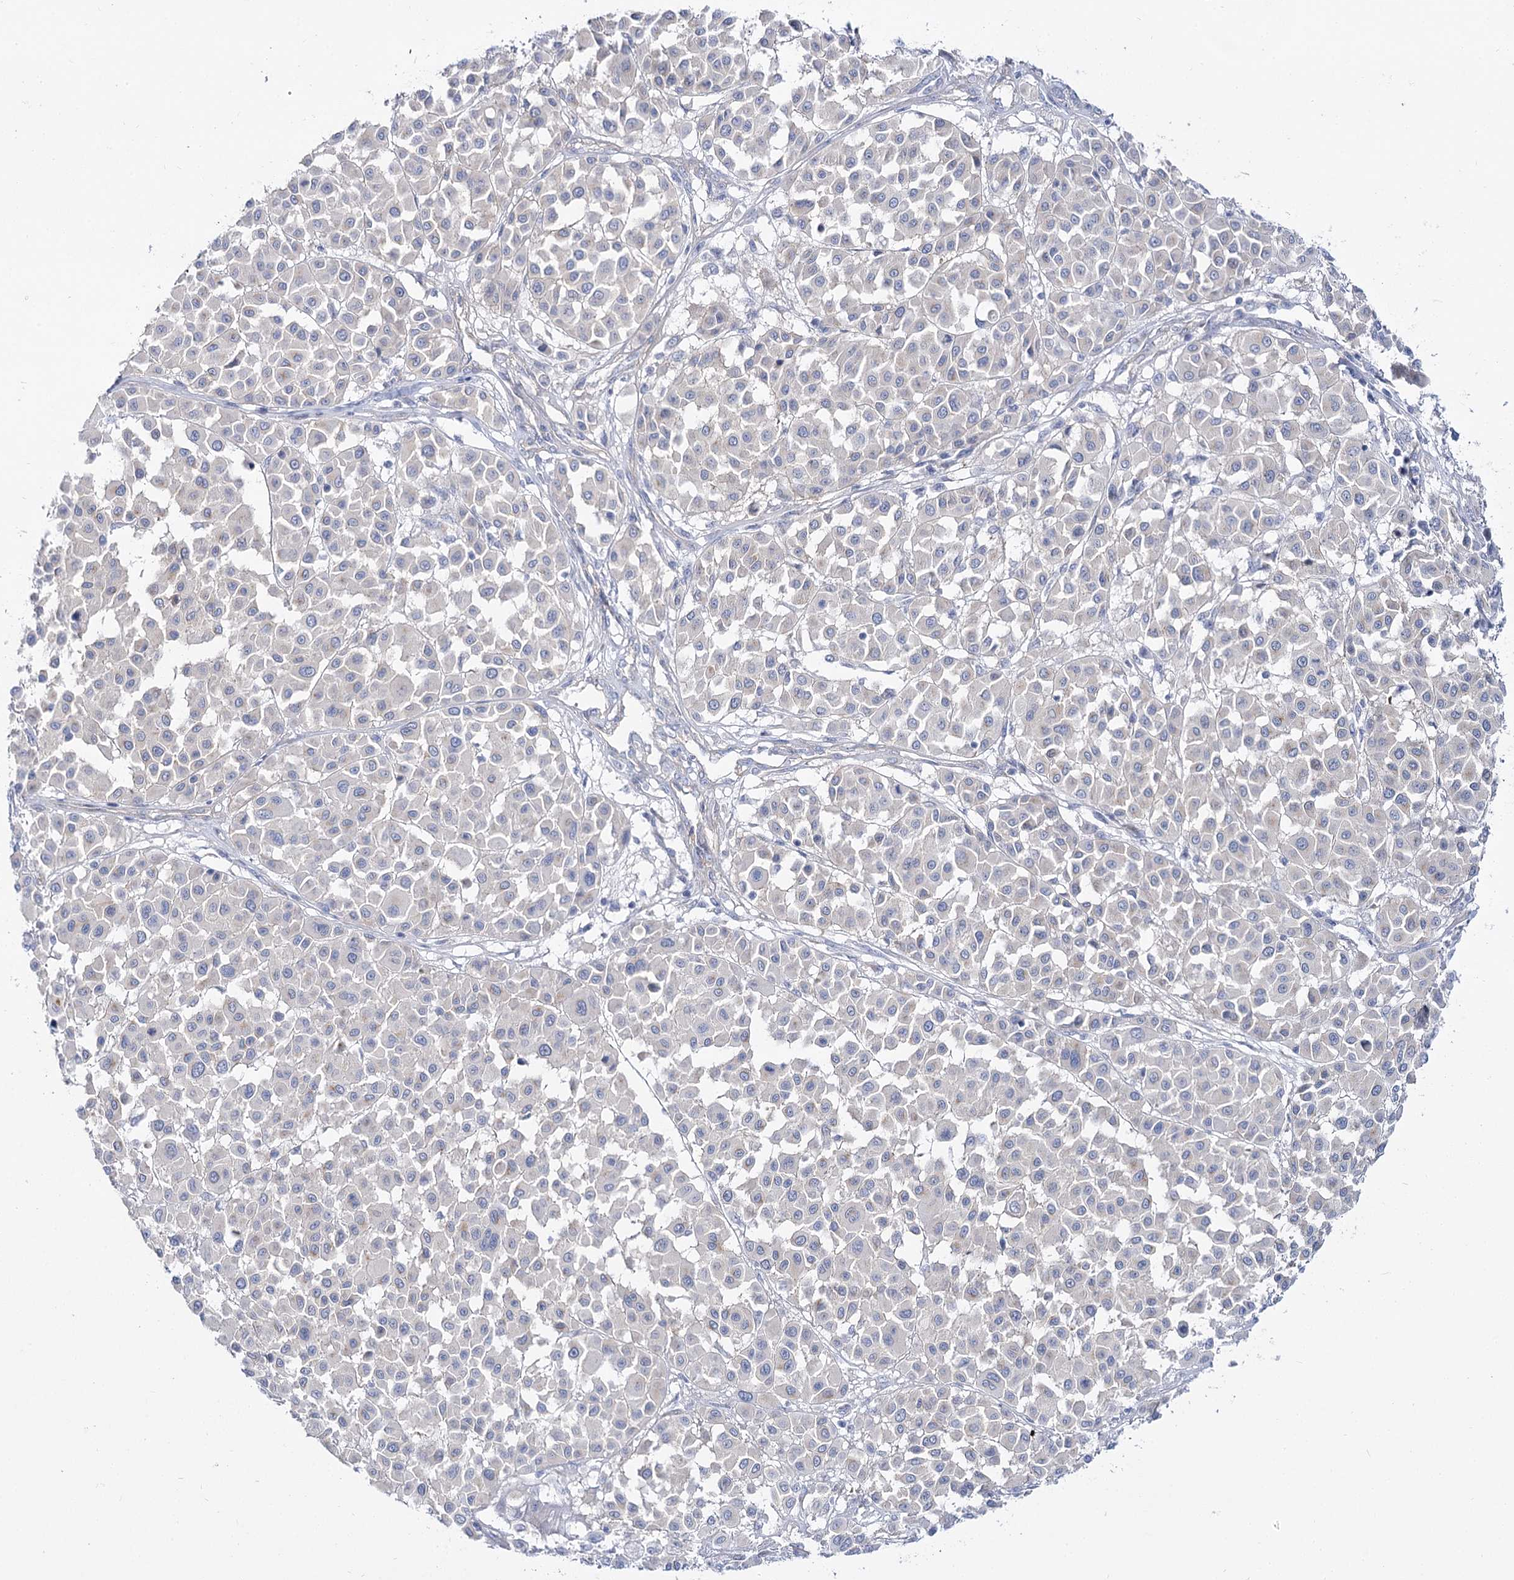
{"staining": {"intensity": "negative", "quantity": "none", "location": "none"}, "tissue": "melanoma", "cell_type": "Tumor cells", "image_type": "cancer", "snomed": [{"axis": "morphology", "description": "Malignant melanoma, Metastatic site"}, {"axis": "topography", "description": "Soft tissue"}], "caption": "Malignant melanoma (metastatic site) stained for a protein using IHC shows no positivity tumor cells.", "gene": "SUOX", "patient": {"sex": "male", "age": 41}}